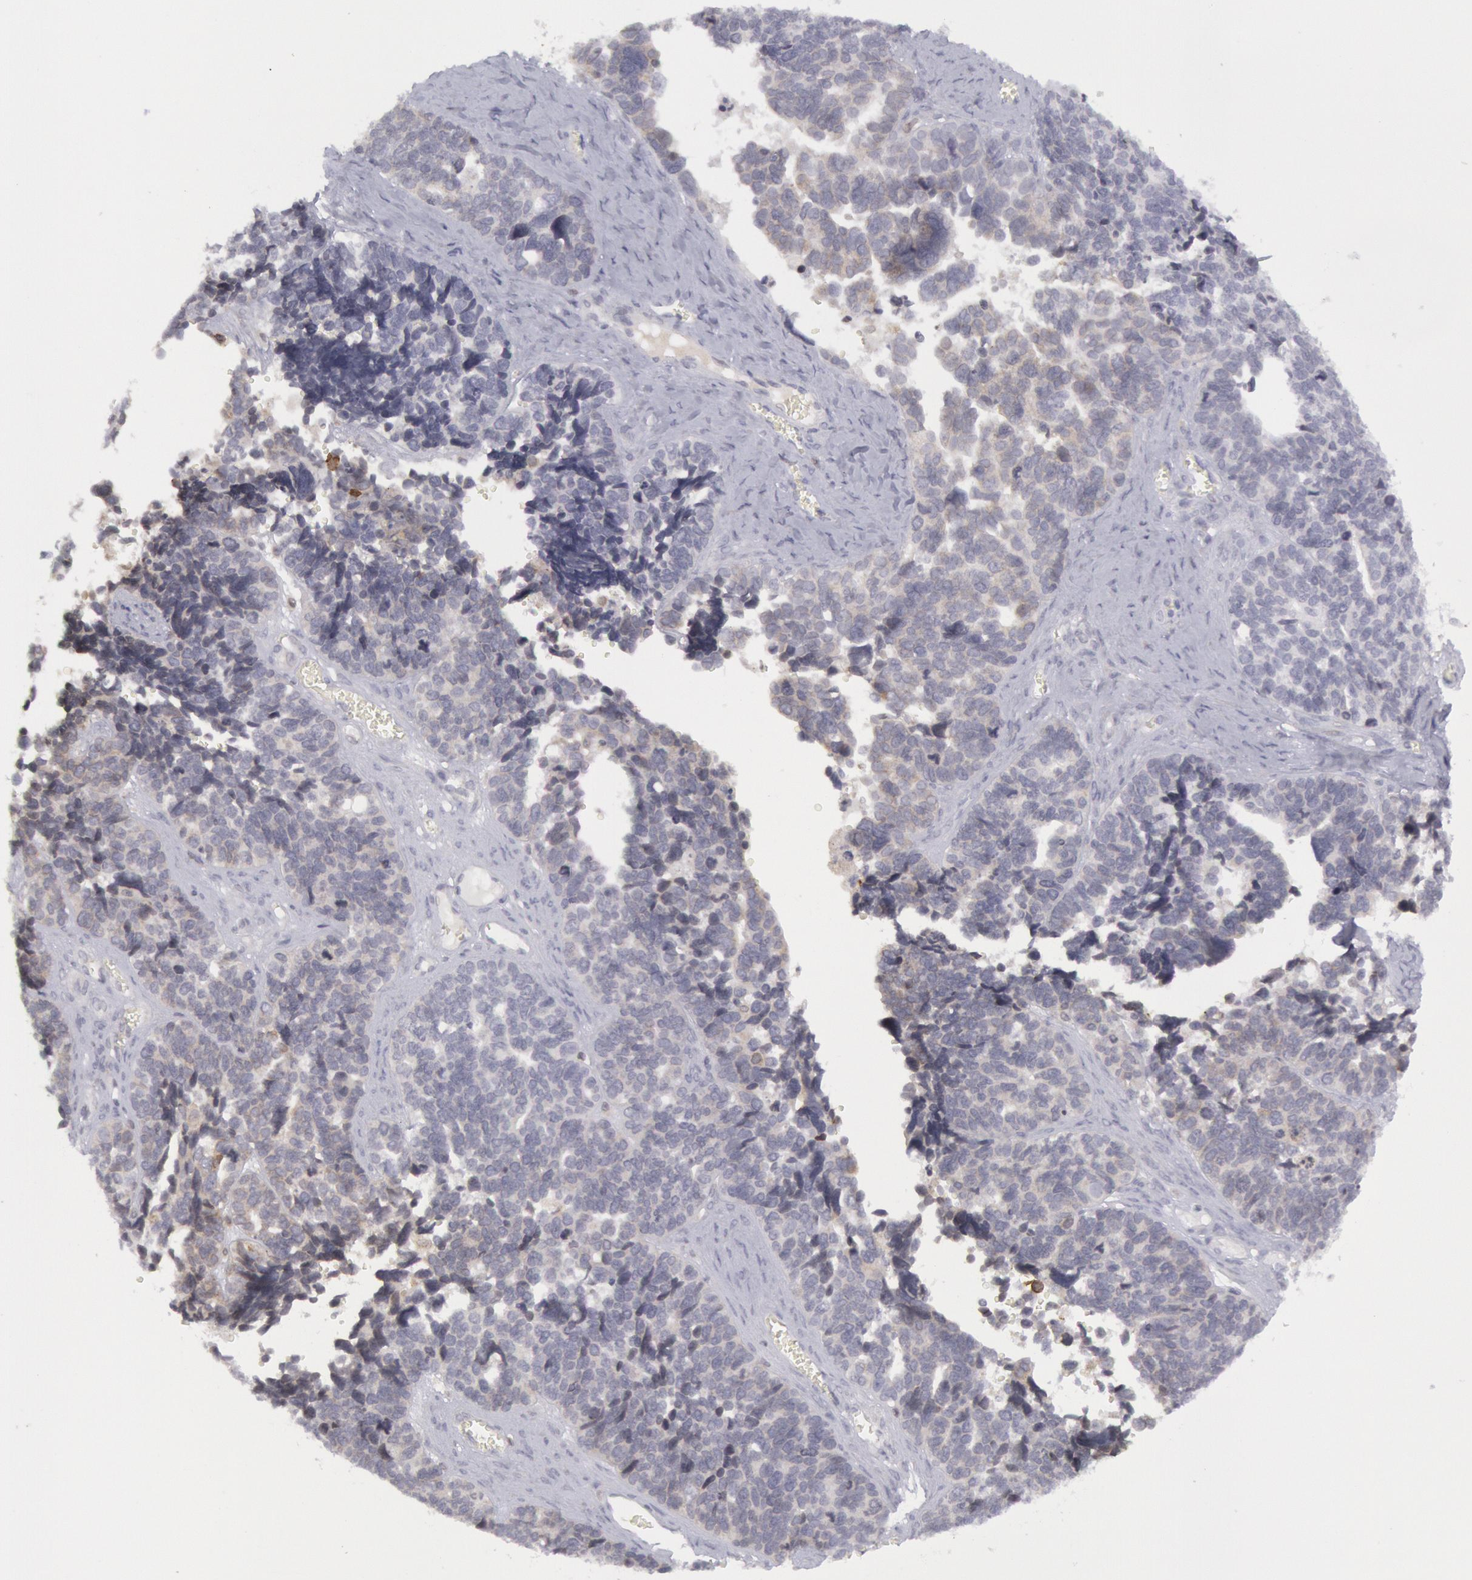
{"staining": {"intensity": "weak", "quantity": "<25%", "location": "cytoplasmic/membranous"}, "tissue": "ovarian cancer", "cell_type": "Tumor cells", "image_type": "cancer", "snomed": [{"axis": "morphology", "description": "Cystadenocarcinoma, serous, NOS"}, {"axis": "topography", "description": "Ovary"}], "caption": "IHC of human ovarian cancer displays no expression in tumor cells. (Immunohistochemistry, brightfield microscopy, high magnification).", "gene": "PTGS2", "patient": {"sex": "female", "age": 77}}